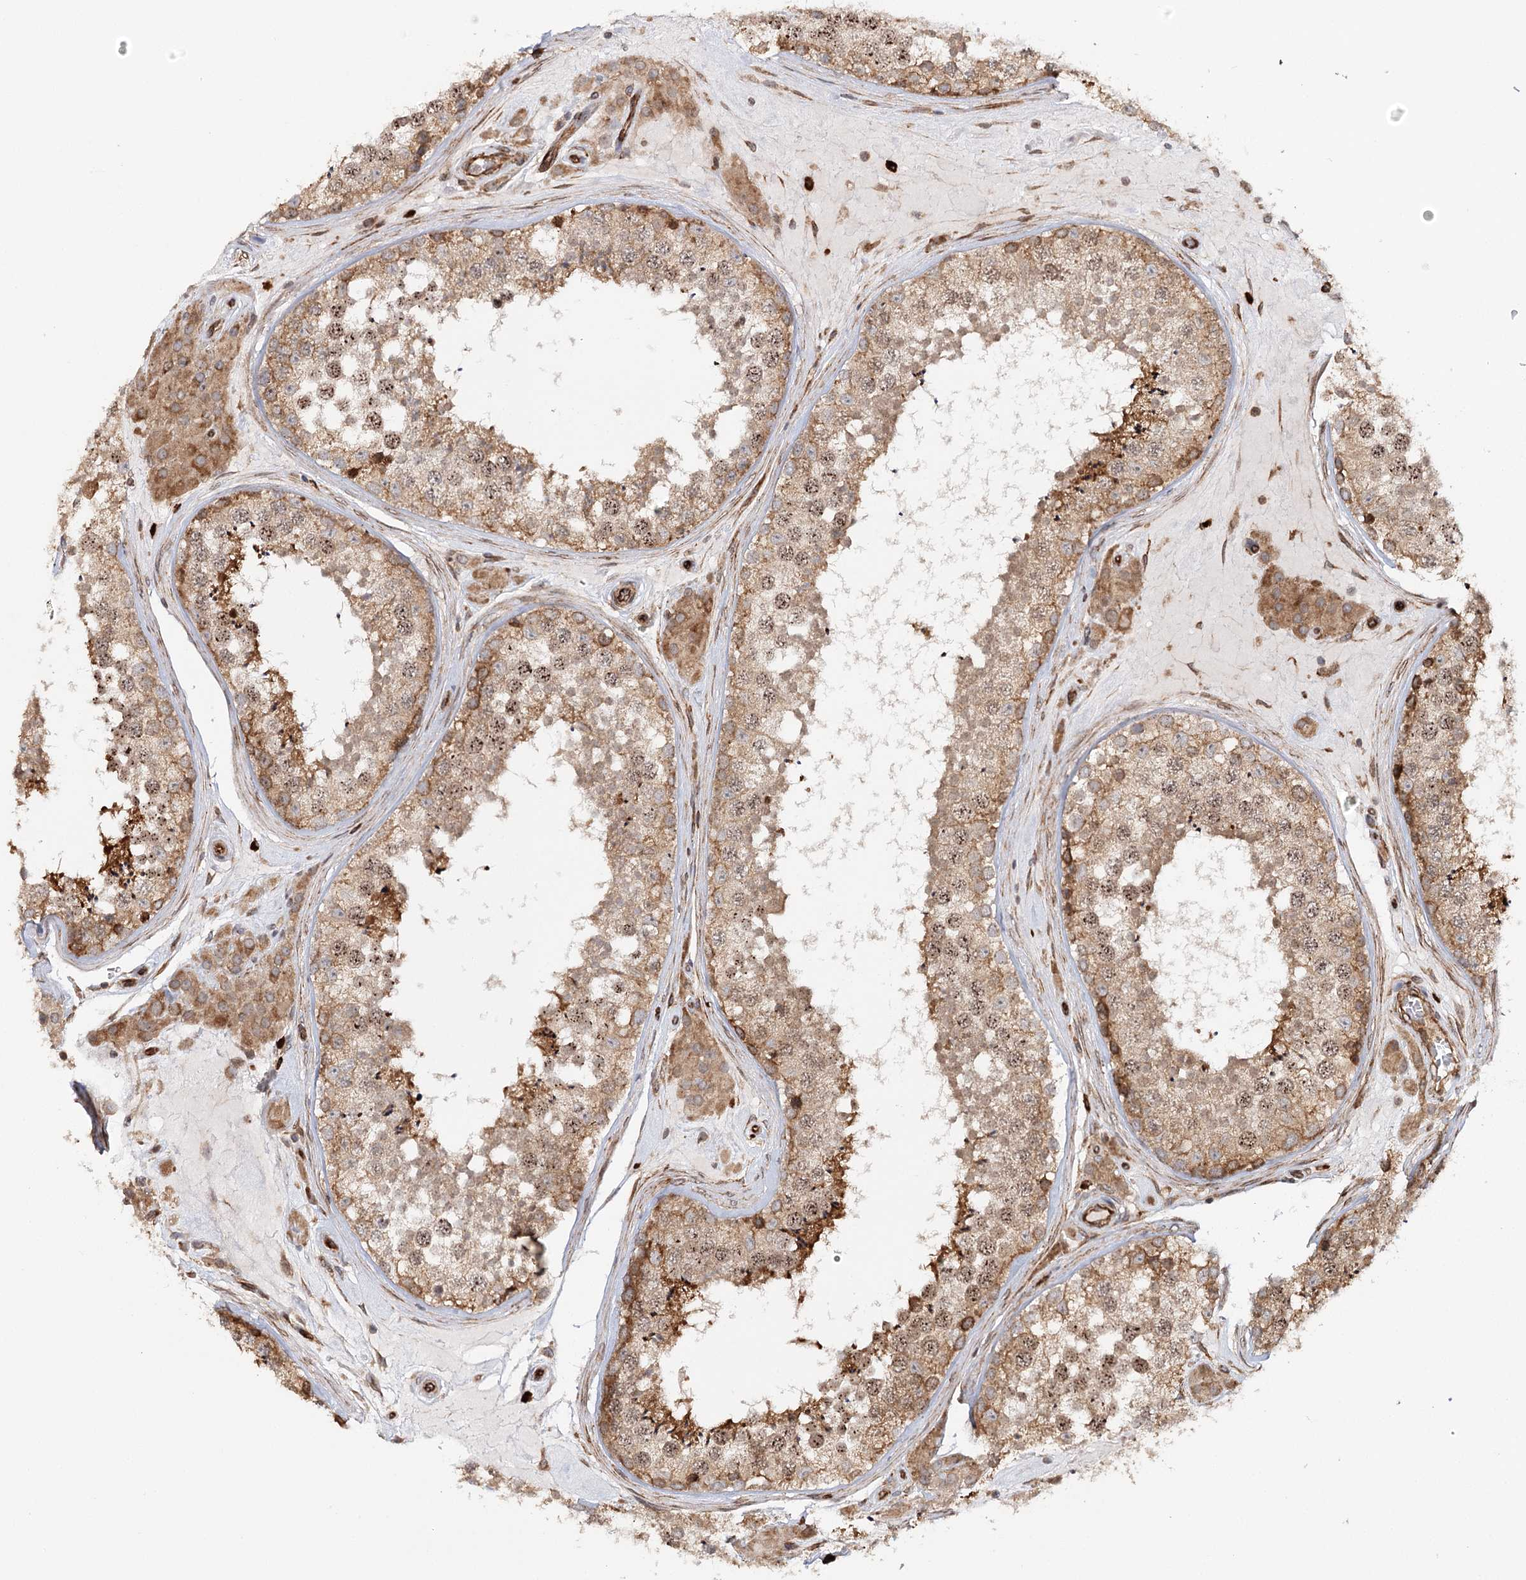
{"staining": {"intensity": "moderate", "quantity": ">75%", "location": "cytoplasmic/membranous,nuclear"}, "tissue": "testis", "cell_type": "Cells in seminiferous ducts", "image_type": "normal", "snomed": [{"axis": "morphology", "description": "Normal tissue, NOS"}, {"axis": "topography", "description": "Testis"}], "caption": "Protein expression analysis of unremarkable testis demonstrates moderate cytoplasmic/membranous,nuclear staining in approximately >75% of cells in seminiferous ducts. (IHC, brightfield microscopy, high magnification).", "gene": "MKNK1", "patient": {"sex": "male", "age": 46}}